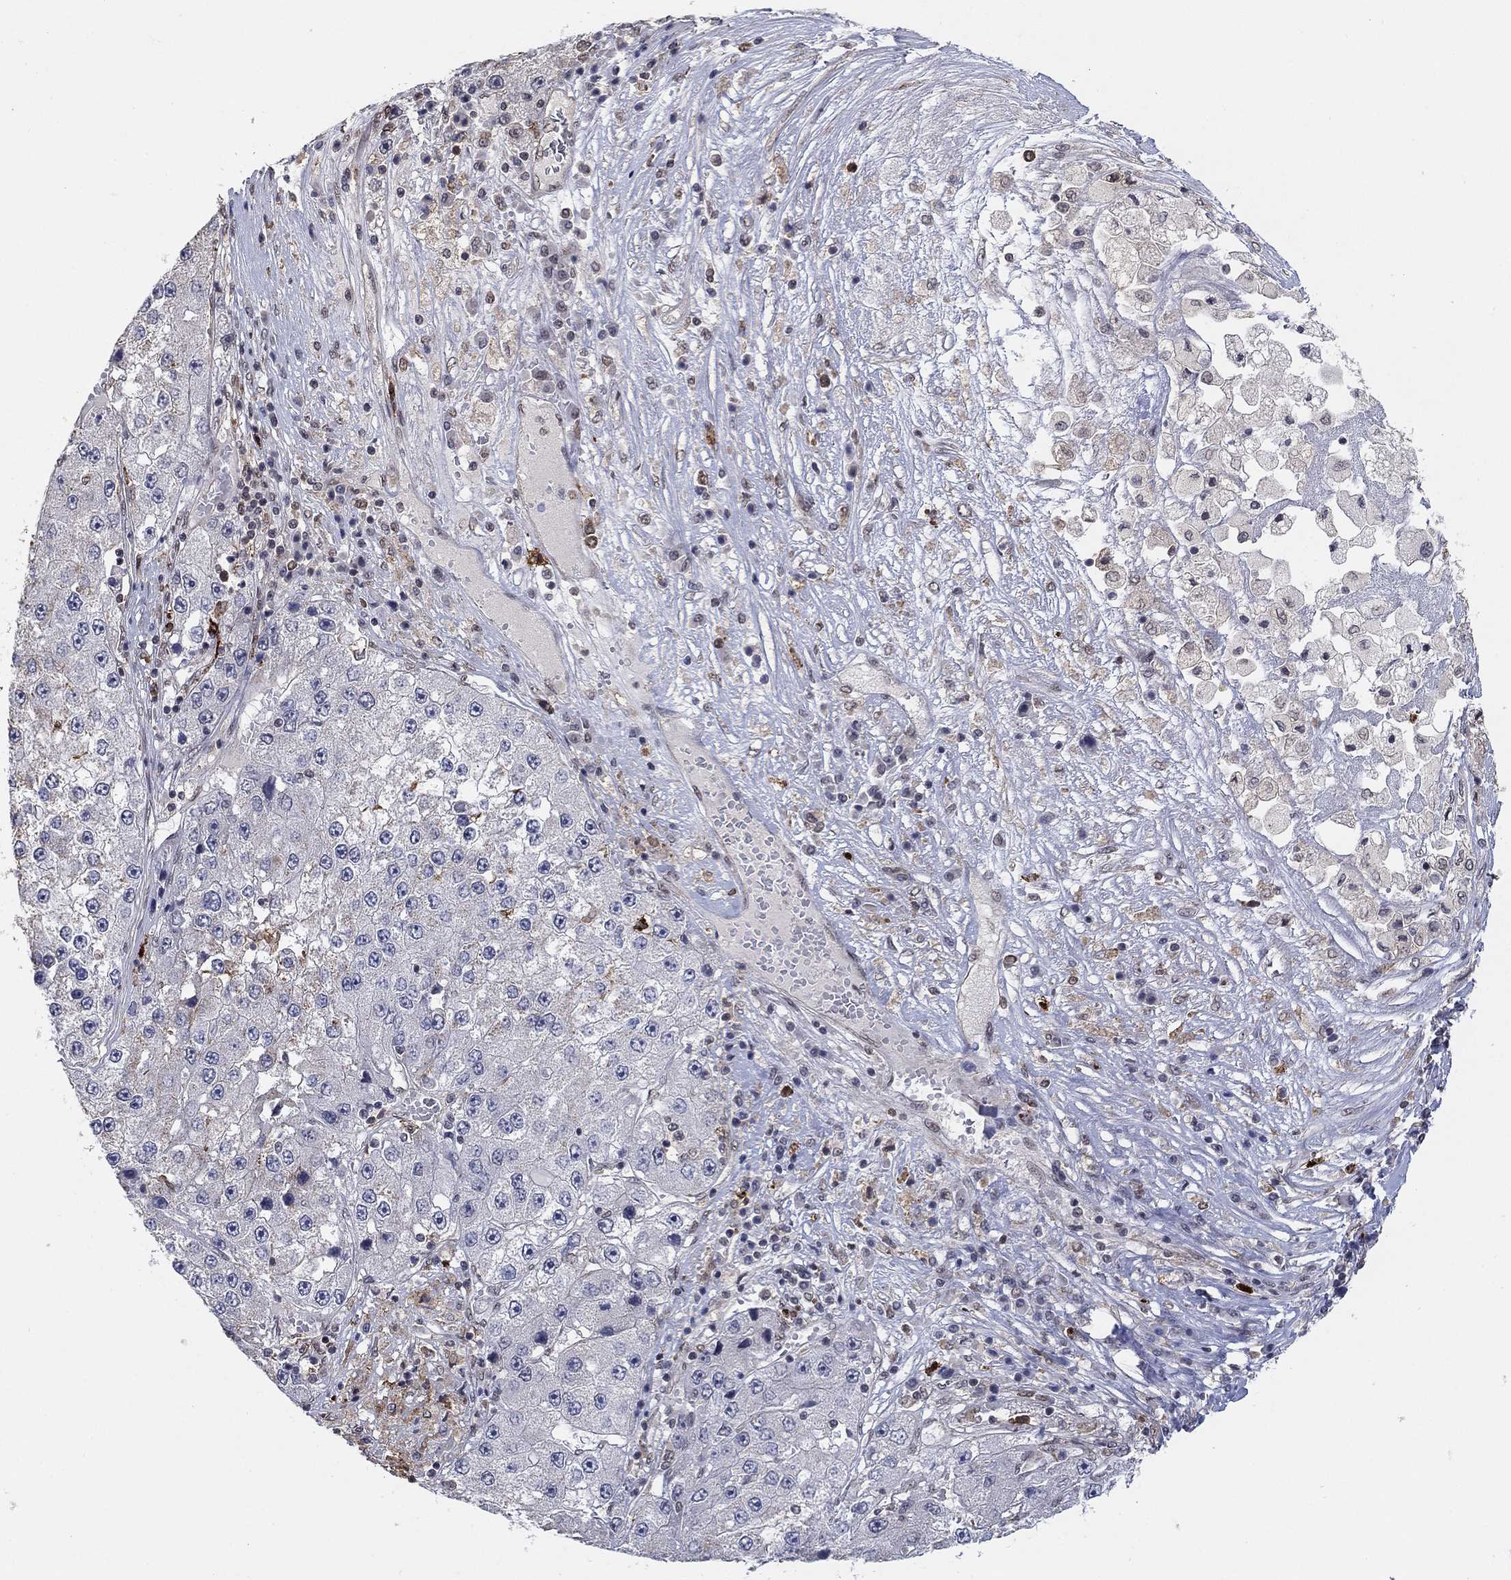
{"staining": {"intensity": "negative", "quantity": "none", "location": "none"}, "tissue": "liver cancer", "cell_type": "Tumor cells", "image_type": "cancer", "snomed": [{"axis": "morphology", "description": "Carcinoma, Hepatocellular, NOS"}, {"axis": "topography", "description": "Liver"}], "caption": "This histopathology image is of liver cancer stained with immunohistochemistry (IHC) to label a protein in brown with the nuclei are counter-stained blue. There is no expression in tumor cells. (Stains: DAB (3,3'-diaminobenzidine) immunohistochemistry with hematoxylin counter stain, Microscopy: brightfield microscopy at high magnification).", "gene": "GRIA3", "patient": {"sex": "female", "age": 73}}